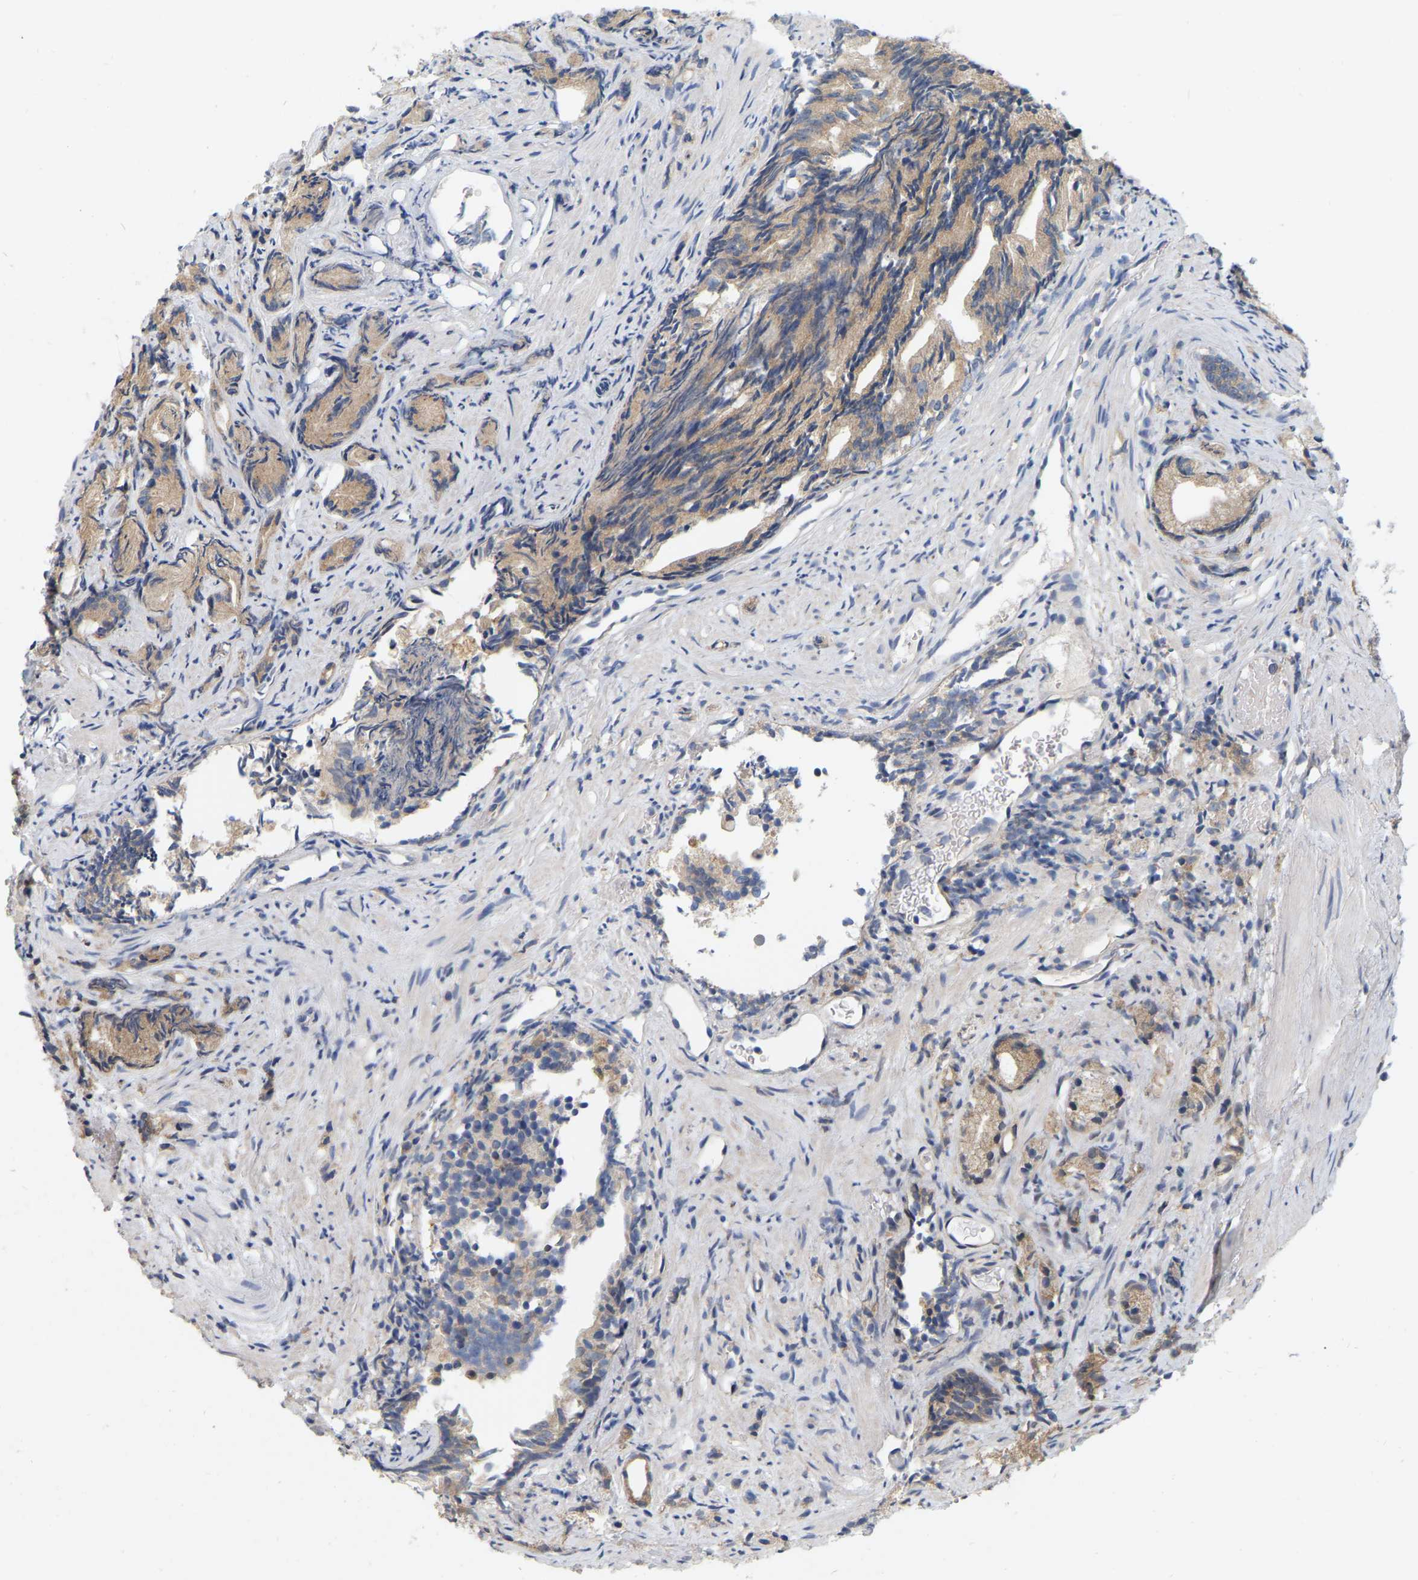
{"staining": {"intensity": "weak", "quantity": ">75%", "location": "cytoplasmic/membranous"}, "tissue": "prostate cancer", "cell_type": "Tumor cells", "image_type": "cancer", "snomed": [{"axis": "morphology", "description": "Adenocarcinoma, Low grade"}, {"axis": "topography", "description": "Prostate"}], "caption": "A high-resolution image shows IHC staining of prostate cancer (low-grade adenocarcinoma), which reveals weak cytoplasmic/membranous positivity in about >75% of tumor cells.", "gene": "WIPI2", "patient": {"sex": "male", "age": 89}}